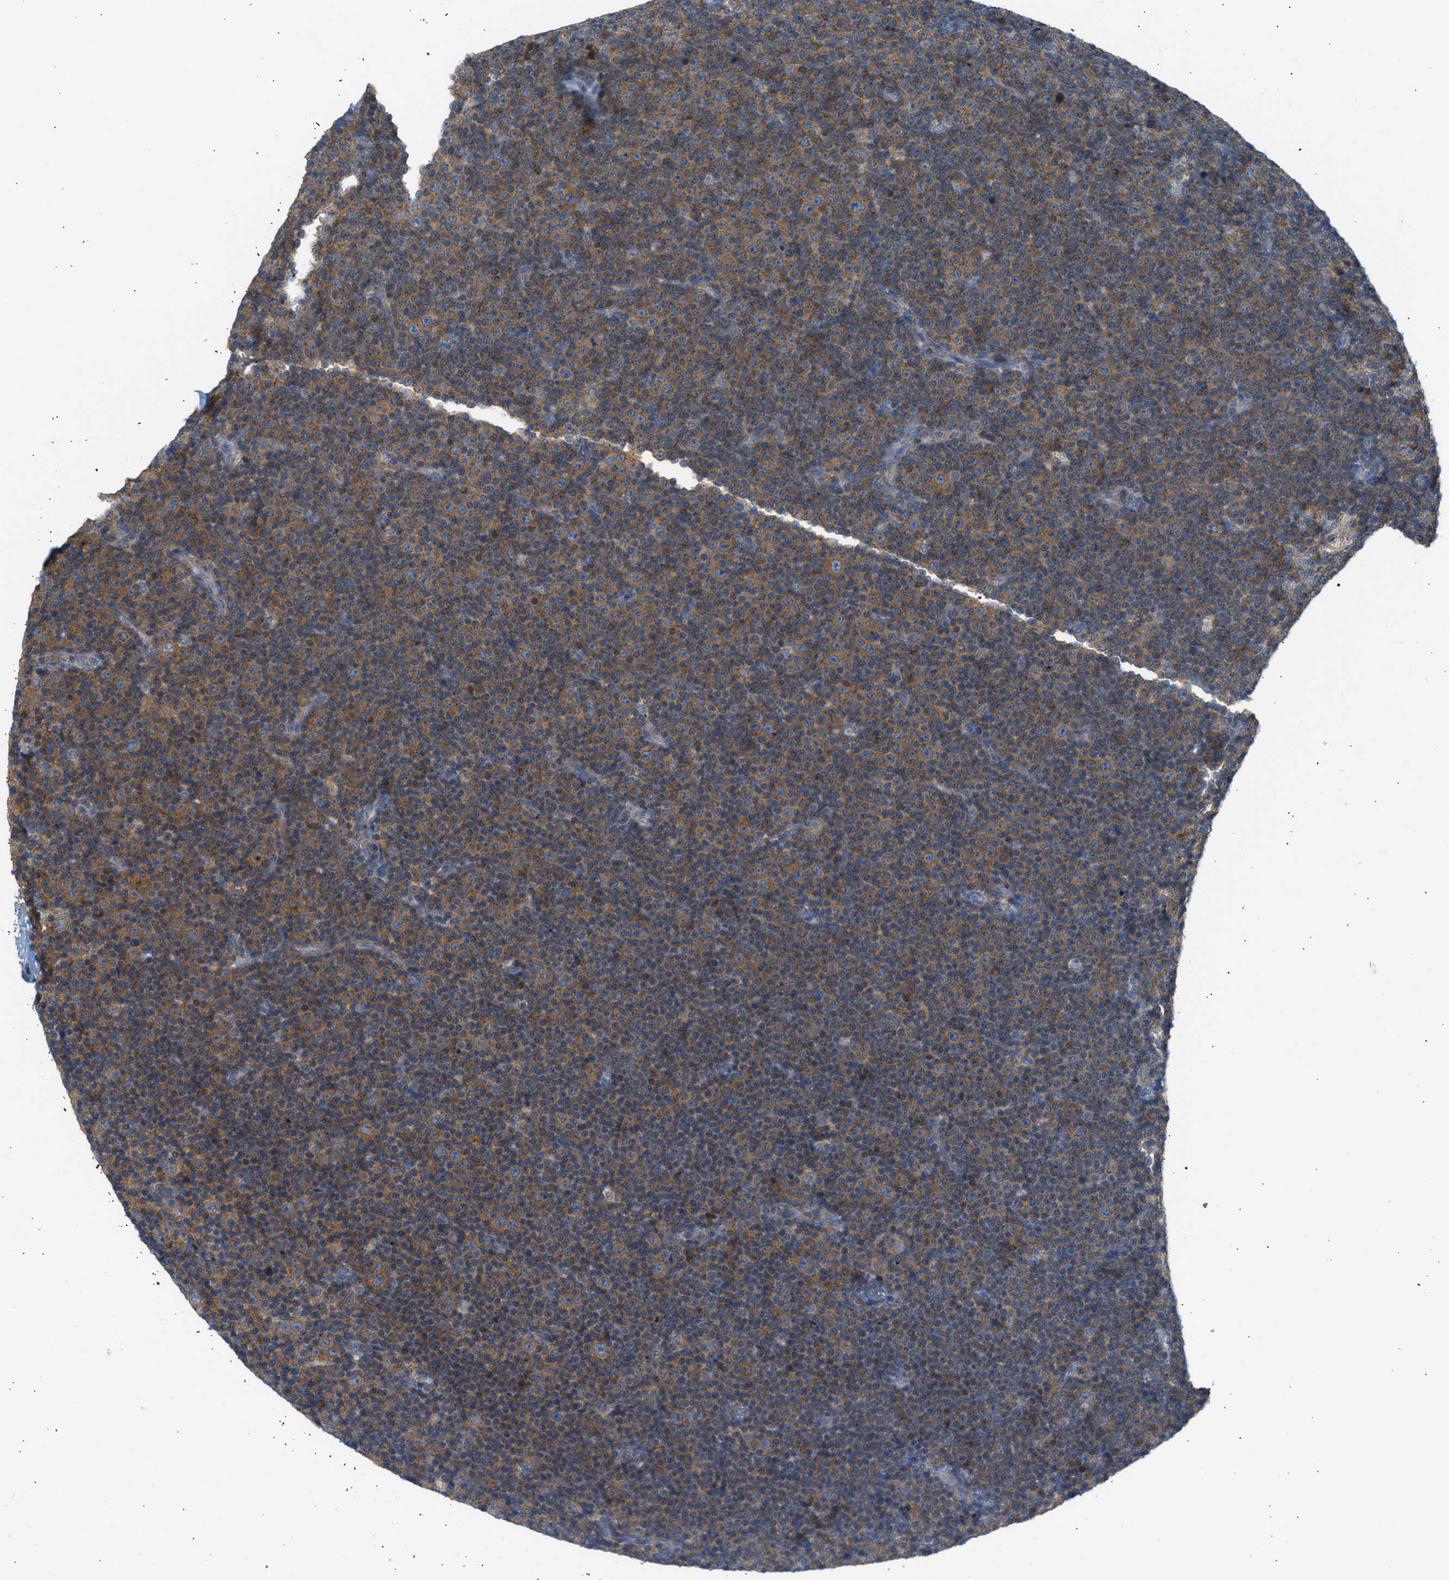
{"staining": {"intensity": "moderate", "quantity": ">75%", "location": "cytoplasmic/membranous"}, "tissue": "lymphoma", "cell_type": "Tumor cells", "image_type": "cancer", "snomed": [{"axis": "morphology", "description": "Malignant lymphoma, non-Hodgkin's type, Low grade"}, {"axis": "topography", "description": "Lymph node"}], "caption": "Malignant lymphoma, non-Hodgkin's type (low-grade) stained with a protein marker demonstrates moderate staining in tumor cells.", "gene": "TRIM50", "patient": {"sex": "female", "age": 67}}